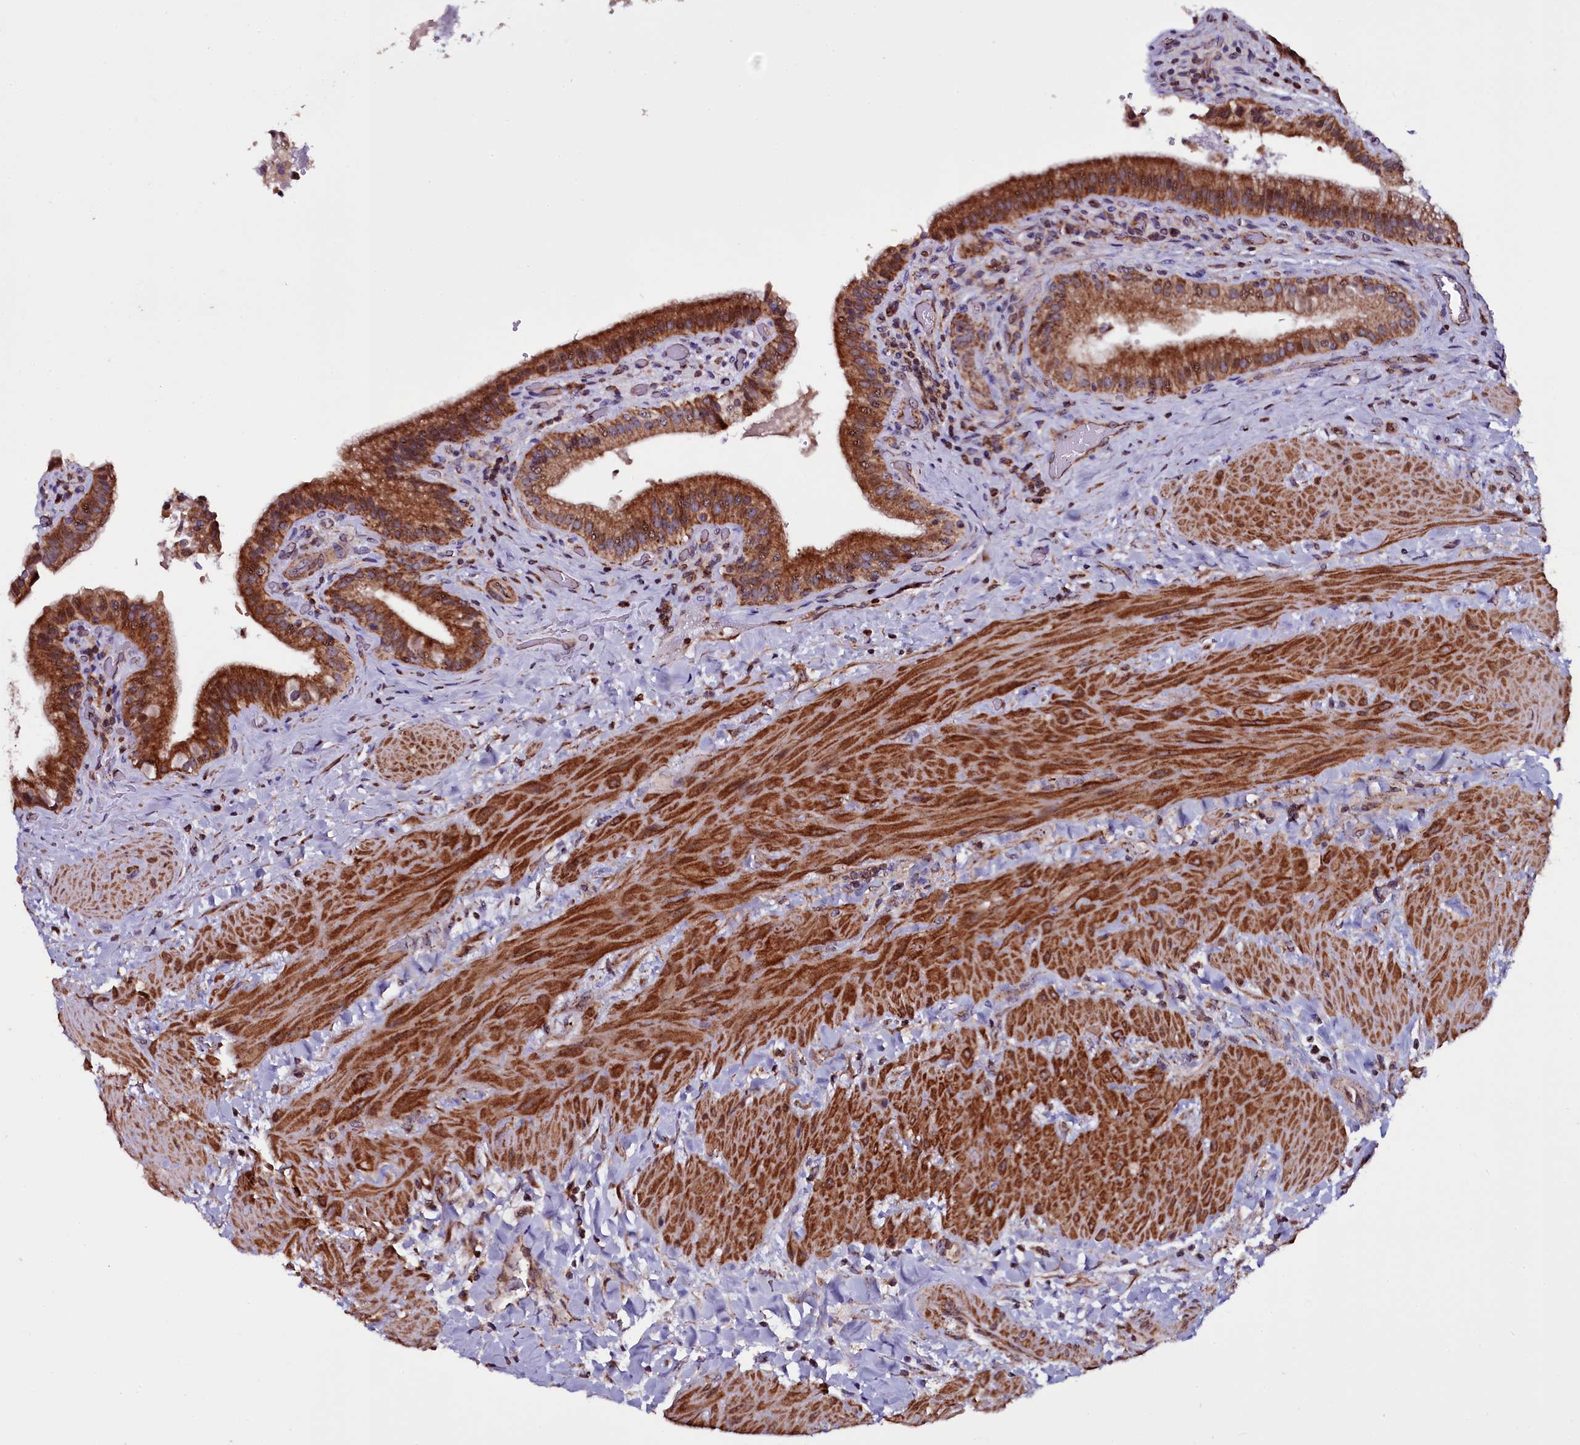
{"staining": {"intensity": "strong", "quantity": ">75%", "location": "cytoplasmic/membranous"}, "tissue": "gallbladder", "cell_type": "Glandular cells", "image_type": "normal", "snomed": [{"axis": "morphology", "description": "Normal tissue, NOS"}, {"axis": "topography", "description": "Gallbladder"}], "caption": "An image of gallbladder stained for a protein exhibits strong cytoplasmic/membranous brown staining in glandular cells. The staining is performed using DAB brown chromogen to label protein expression. The nuclei are counter-stained blue using hematoxylin.", "gene": "NAA80", "patient": {"sex": "male", "age": 24}}